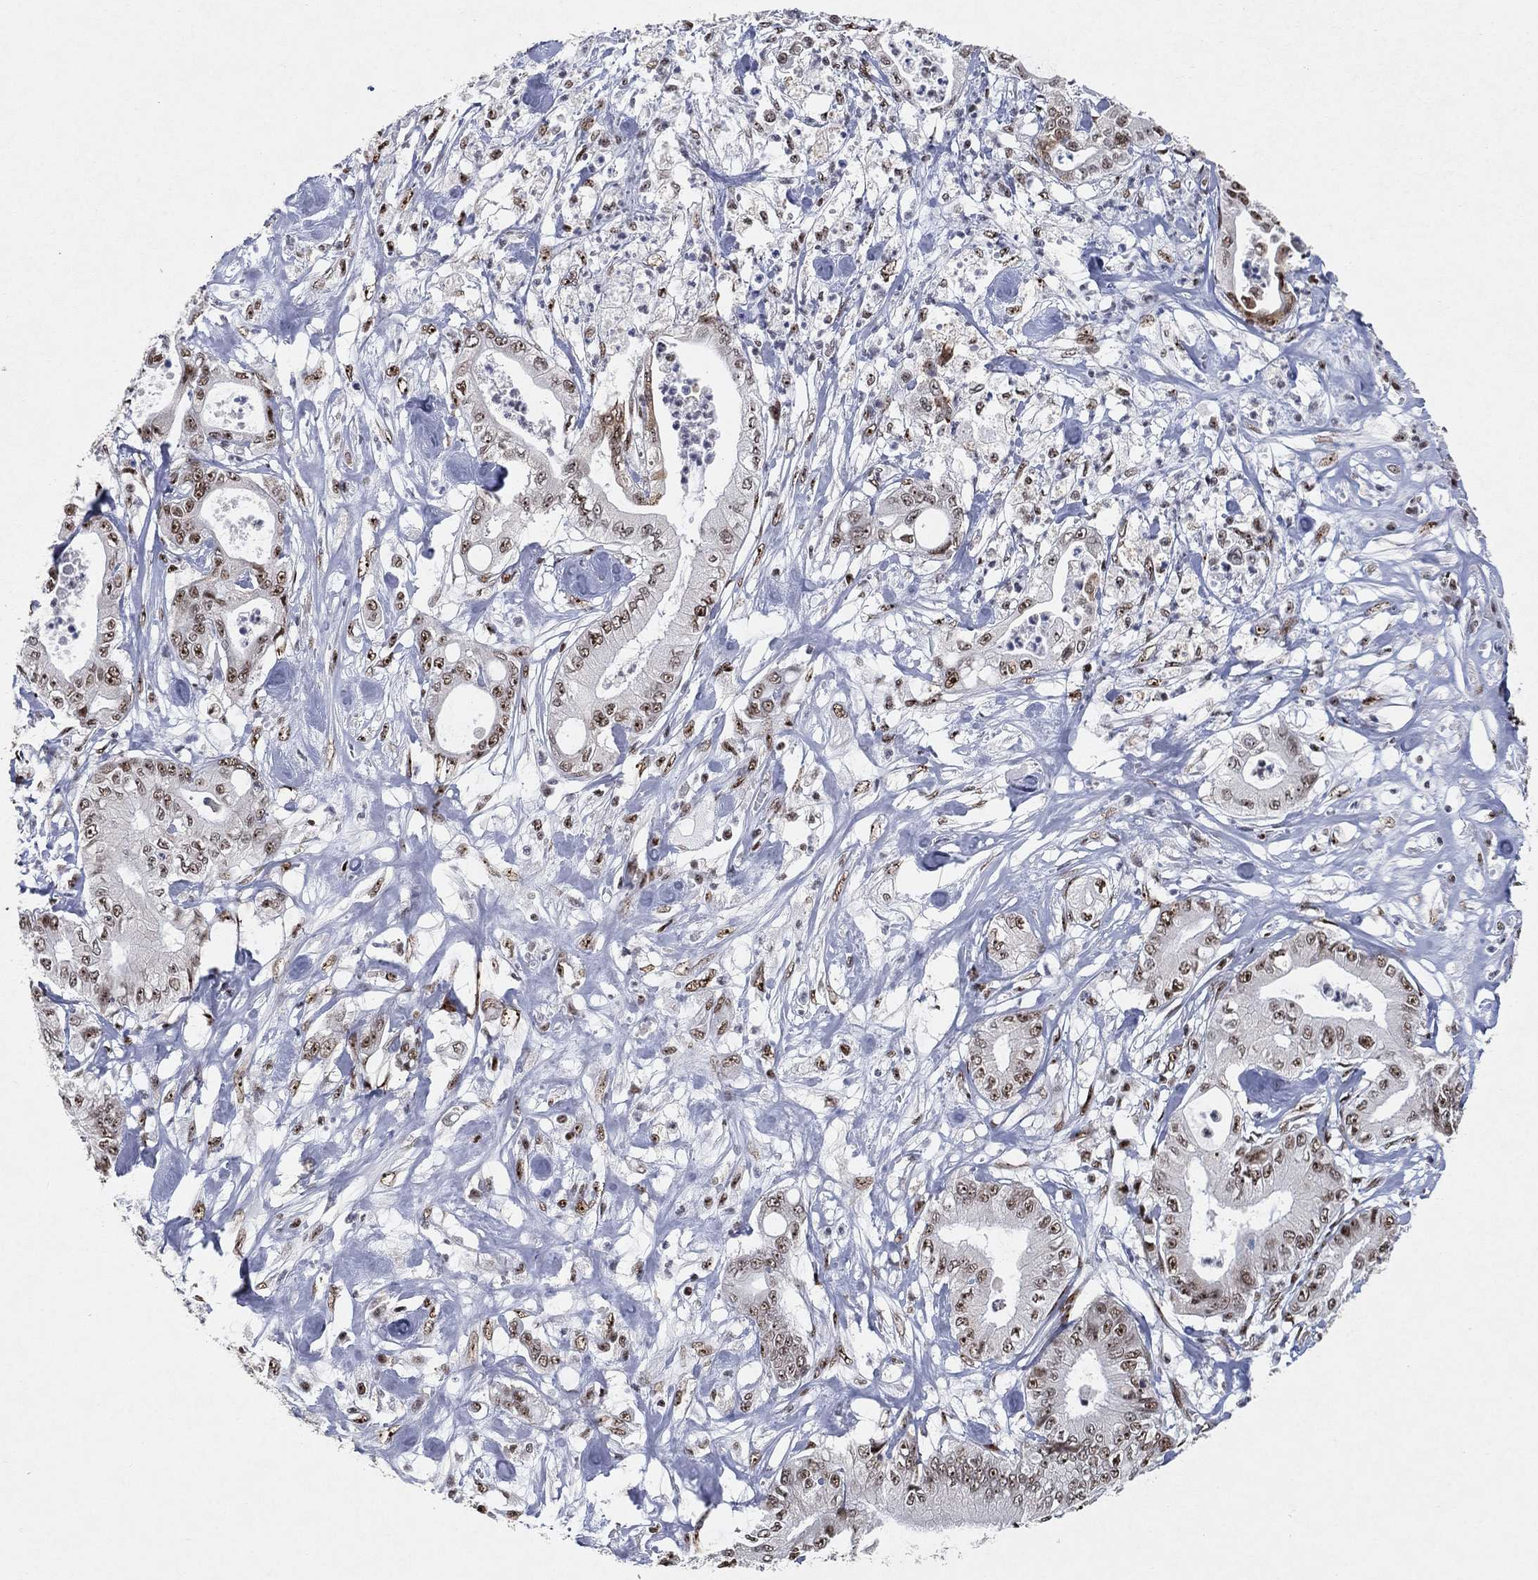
{"staining": {"intensity": "weak", "quantity": ">75%", "location": "nuclear"}, "tissue": "pancreatic cancer", "cell_type": "Tumor cells", "image_type": "cancer", "snomed": [{"axis": "morphology", "description": "Adenocarcinoma, NOS"}, {"axis": "topography", "description": "Pancreas"}], "caption": "Protein expression analysis of pancreatic adenocarcinoma displays weak nuclear staining in approximately >75% of tumor cells. Immunohistochemistry stains the protein of interest in brown and the nuclei are stained blue.", "gene": "DDX27", "patient": {"sex": "male", "age": 71}}